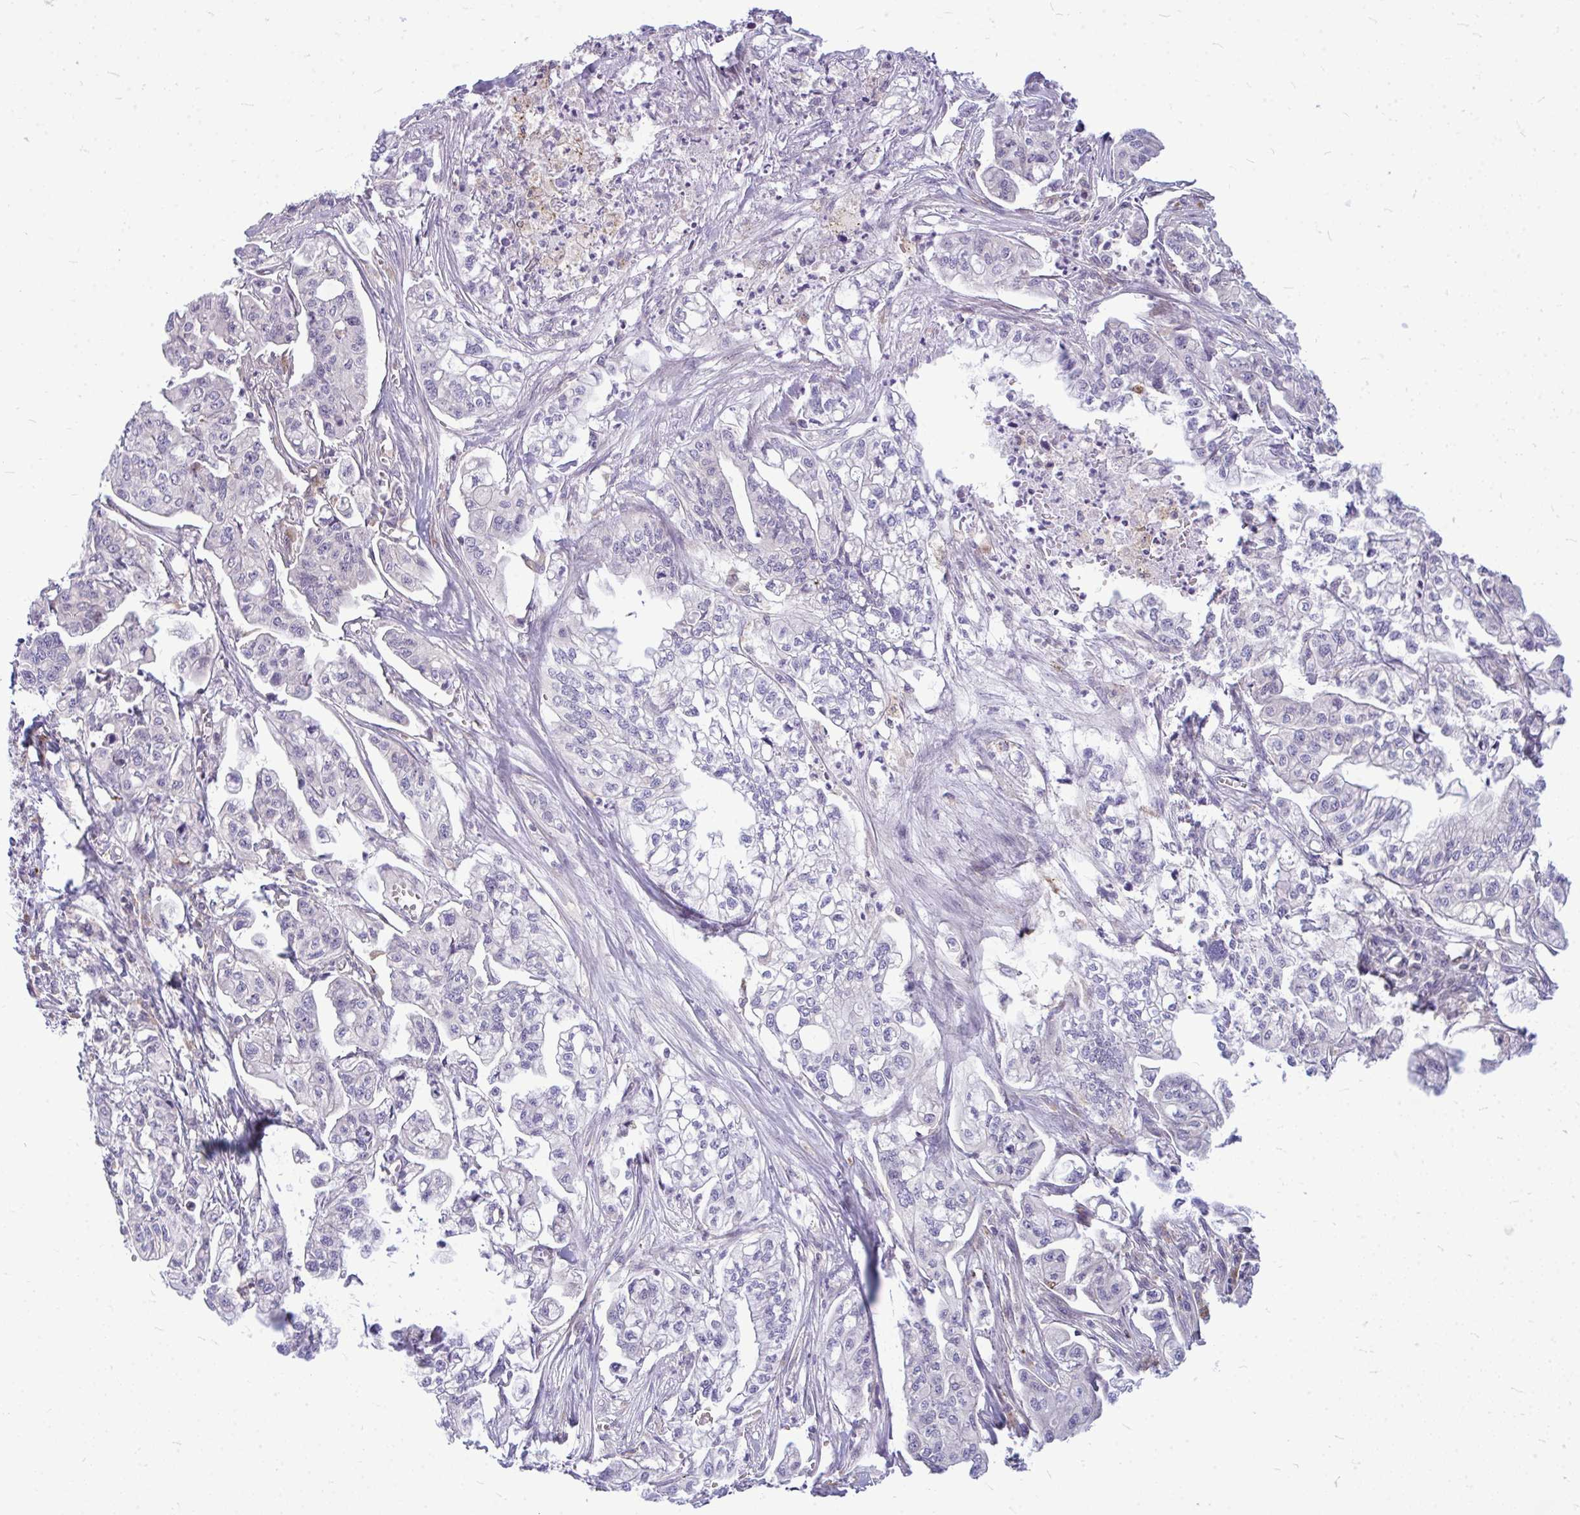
{"staining": {"intensity": "negative", "quantity": "none", "location": "none"}, "tissue": "pancreatic cancer", "cell_type": "Tumor cells", "image_type": "cancer", "snomed": [{"axis": "morphology", "description": "Adenocarcinoma, NOS"}, {"axis": "topography", "description": "Pancreas"}], "caption": "Human pancreatic cancer stained for a protein using IHC demonstrates no expression in tumor cells.", "gene": "ZSCAN25", "patient": {"sex": "male", "age": 68}}